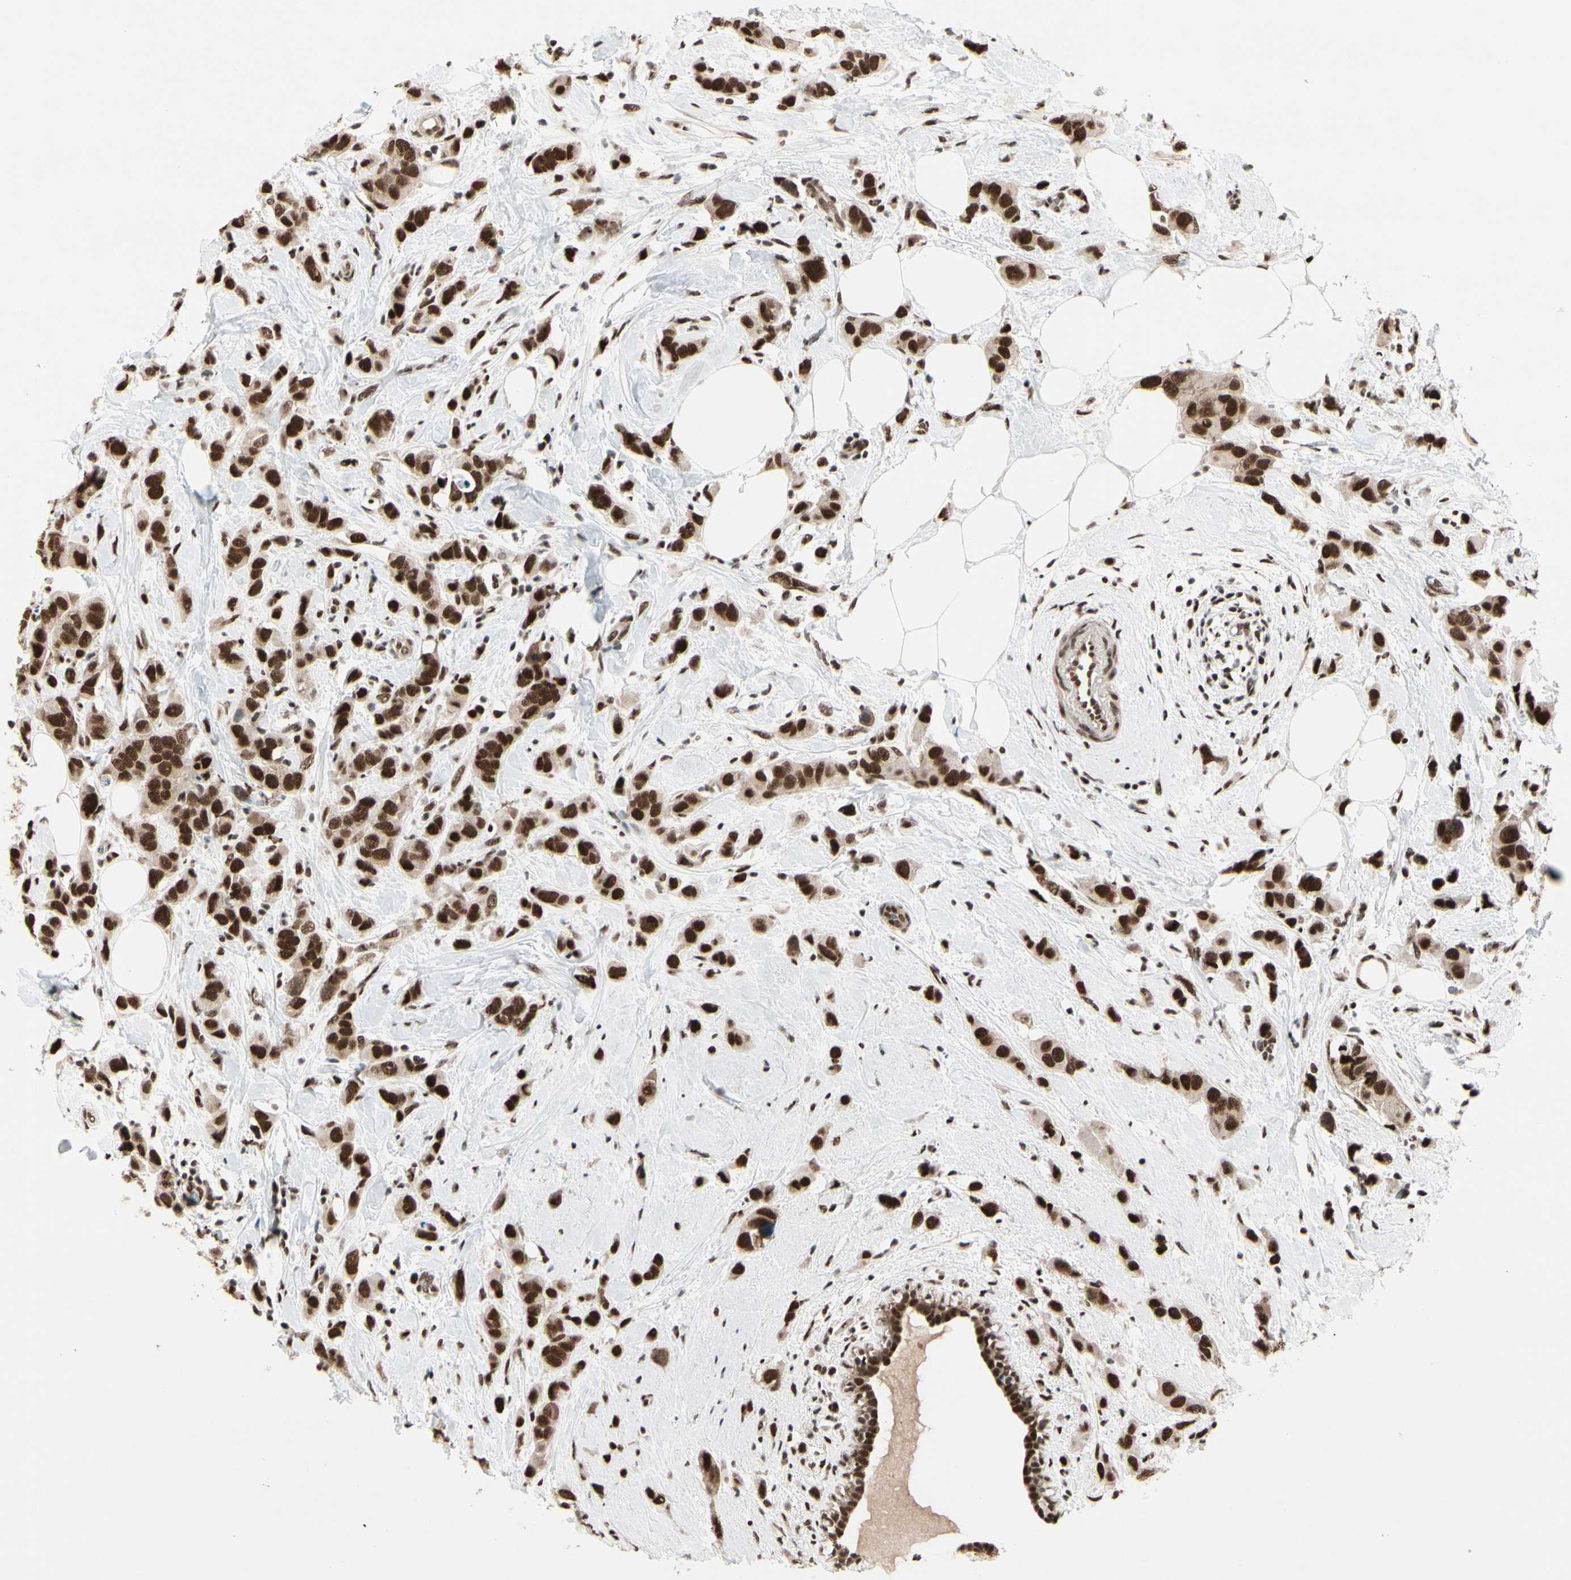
{"staining": {"intensity": "strong", "quantity": ">75%", "location": "nuclear"}, "tissue": "breast cancer", "cell_type": "Tumor cells", "image_type": "cancer", "snomed": [{"axis": "morphology", "description": "Normal tissue, NOS"}, {"axis": "morphology", "description": "Duct carcinoma"}, {"axis": "topography", "description": "Breast"}], "caption": "Protein expression analysis of human intraductal carcinoma (breast) reveals strong nuclear staining in approximately >75% of tumor cells.", "gene": "CHAMP1", "patient": {"sex": "female", "age": 50}}